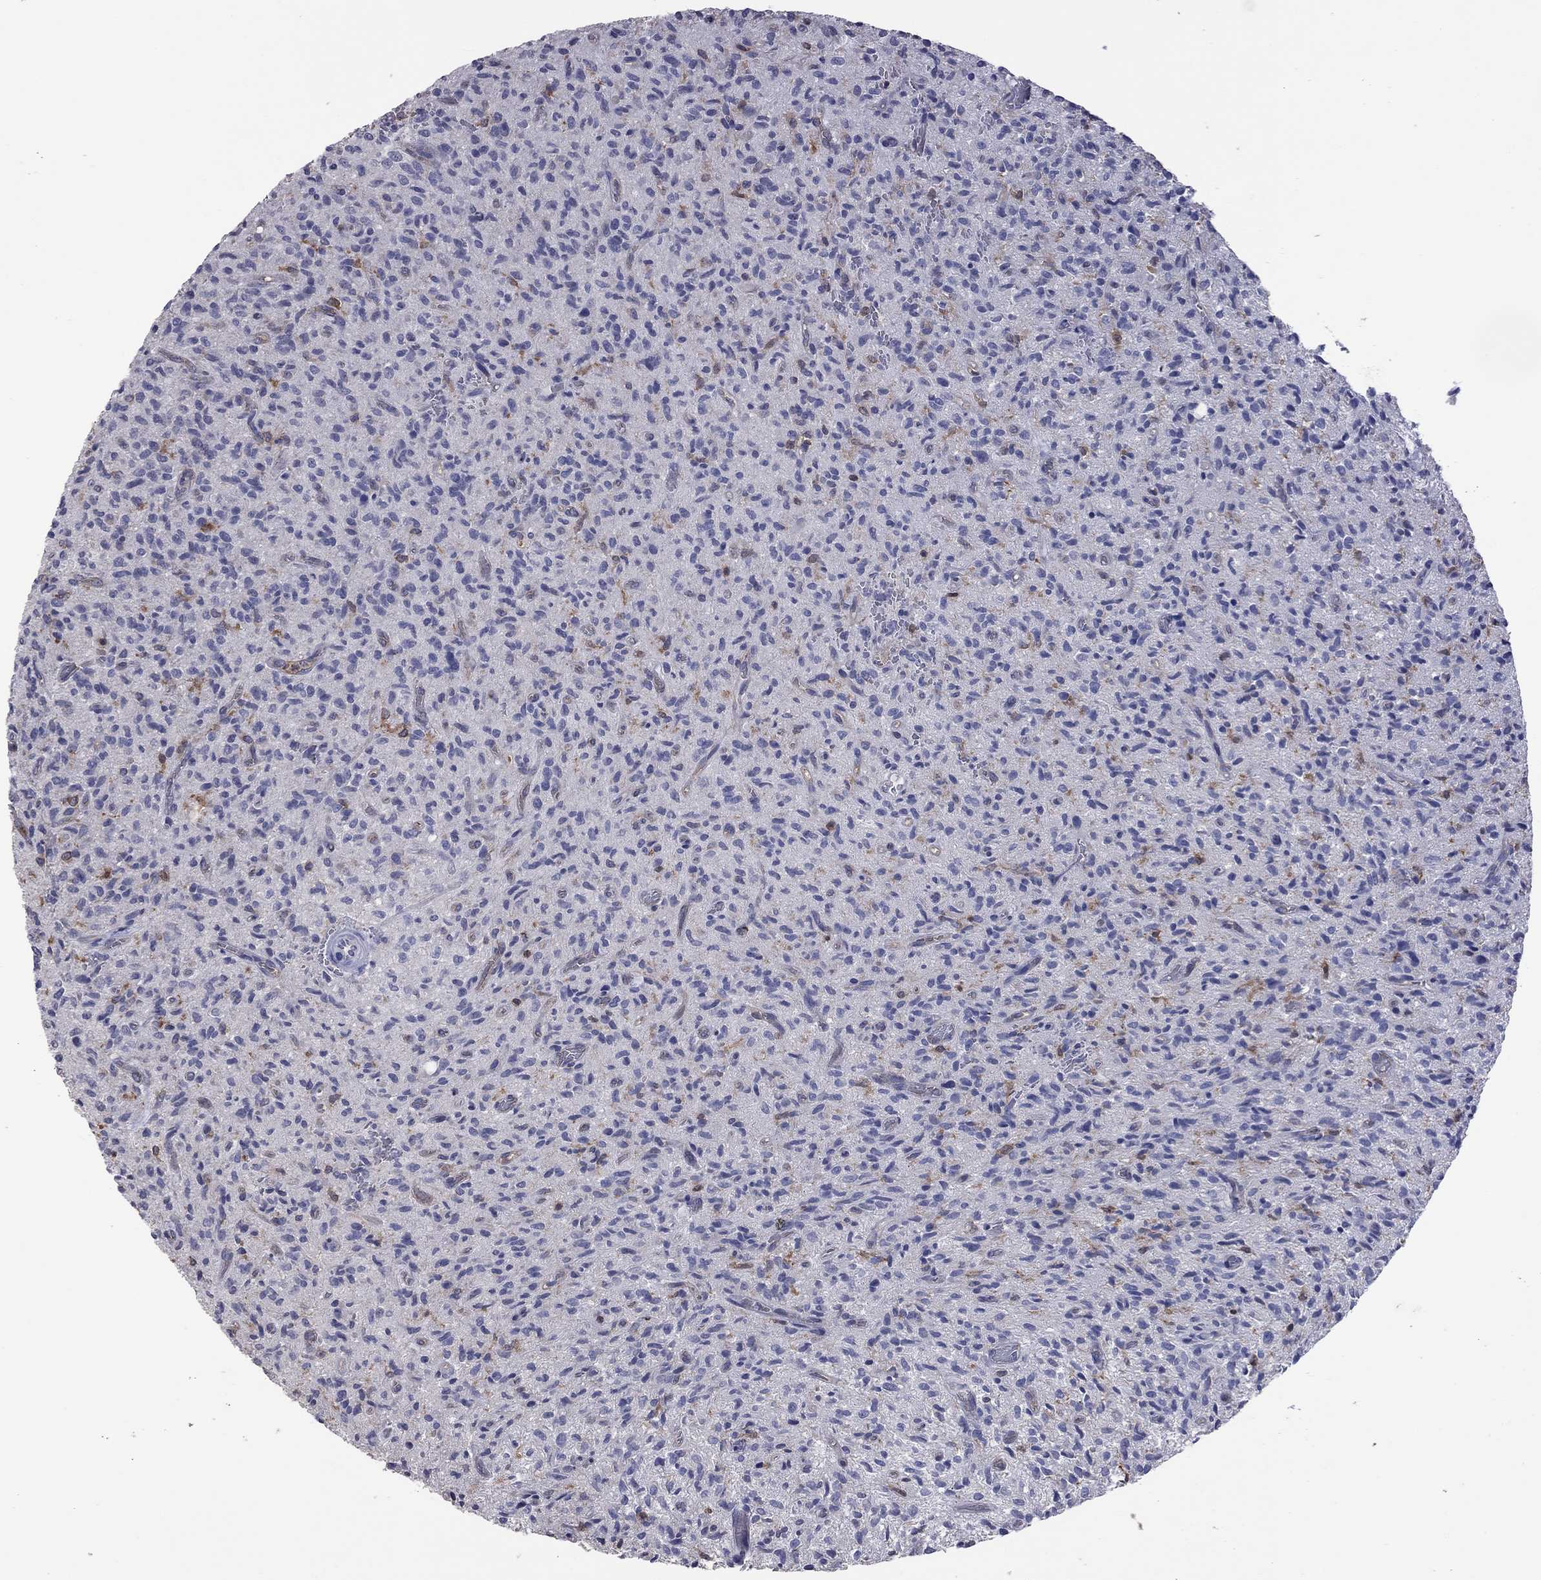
{"staining": {"intensity": "negative", "quantity": "none", "location": "none"}, "tissue": "glioma", "cell_type": "Tumor cells", "image_type": "cancer", "snomed": [{"axis": "morphology", "description": "Glioma, malignant, High grade"}, {"axis": "topography", "description": "Brain"}], "caption": "Immunohistochemistry of glioma shows no expression in tumor cells.", "gene": "IPCEF1", "patient": {"sex": "male", "age": 64}}